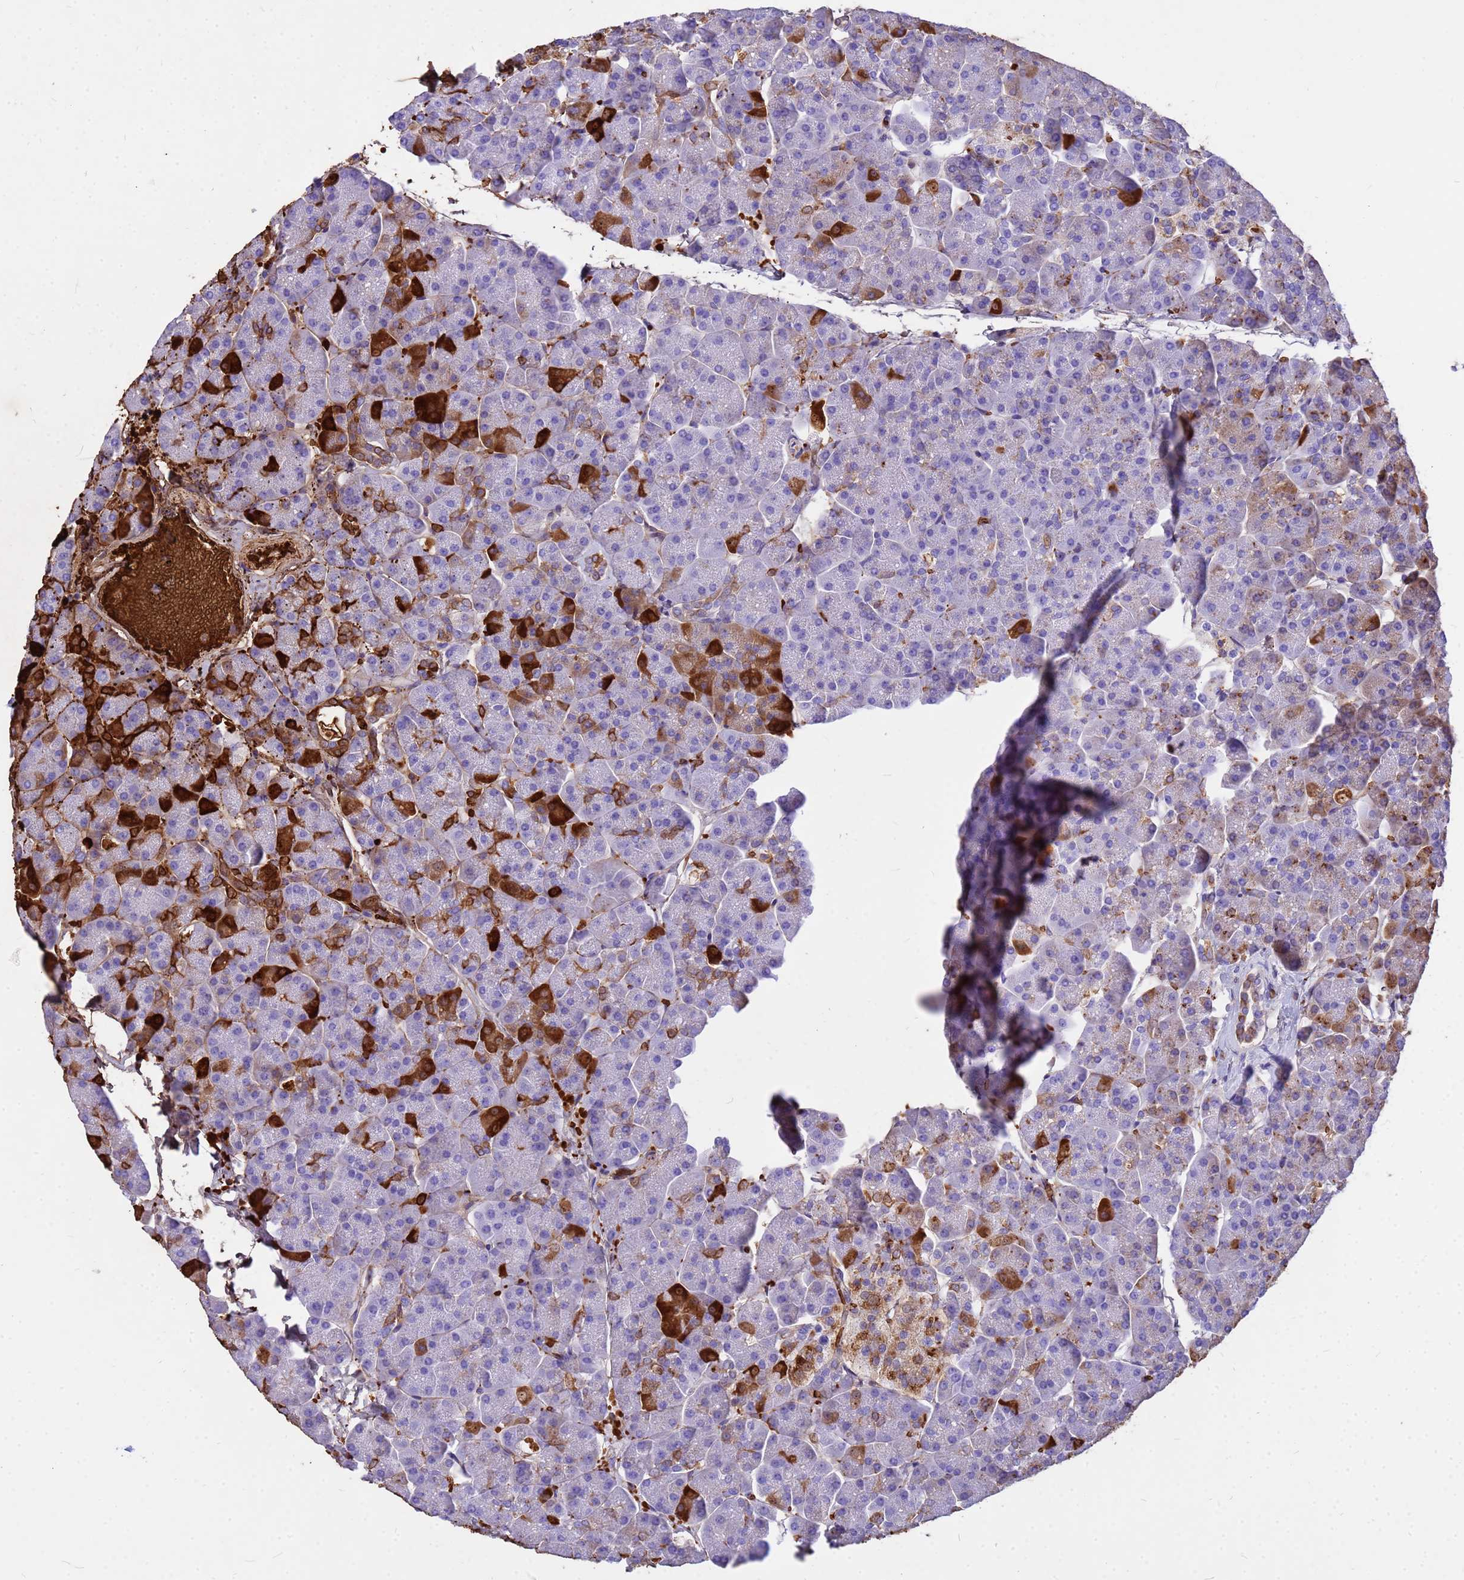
{"staining": {"intensity": "strong", "quantity": "<25%", "location": "cytoplasmic/membranous"}, "tissue": "pancreas", "cell_type": "Exocrine glandular cells", "image_type": "normal", "snomed": [{"axis": "morphology", "description": "Normal tissue, NOS"}, {"axis": "topography", "description": "Pancreas"}, {"axis": "topography", "description": "Peripheral nerve tissue"}], "caption": "Immunohistochemistry (IHC) (DAB (3,3'-diaminobenzidine)) staining of unremarkable human pancreas reveals strong cytoplasmic/membranous protein positivity in about <25% of exocrine glandular cells. The protein is shown in brown color, while the nuclei are stained blue.", "gene": "HBA1", "patient": {"sex": "male", "age": 54}}